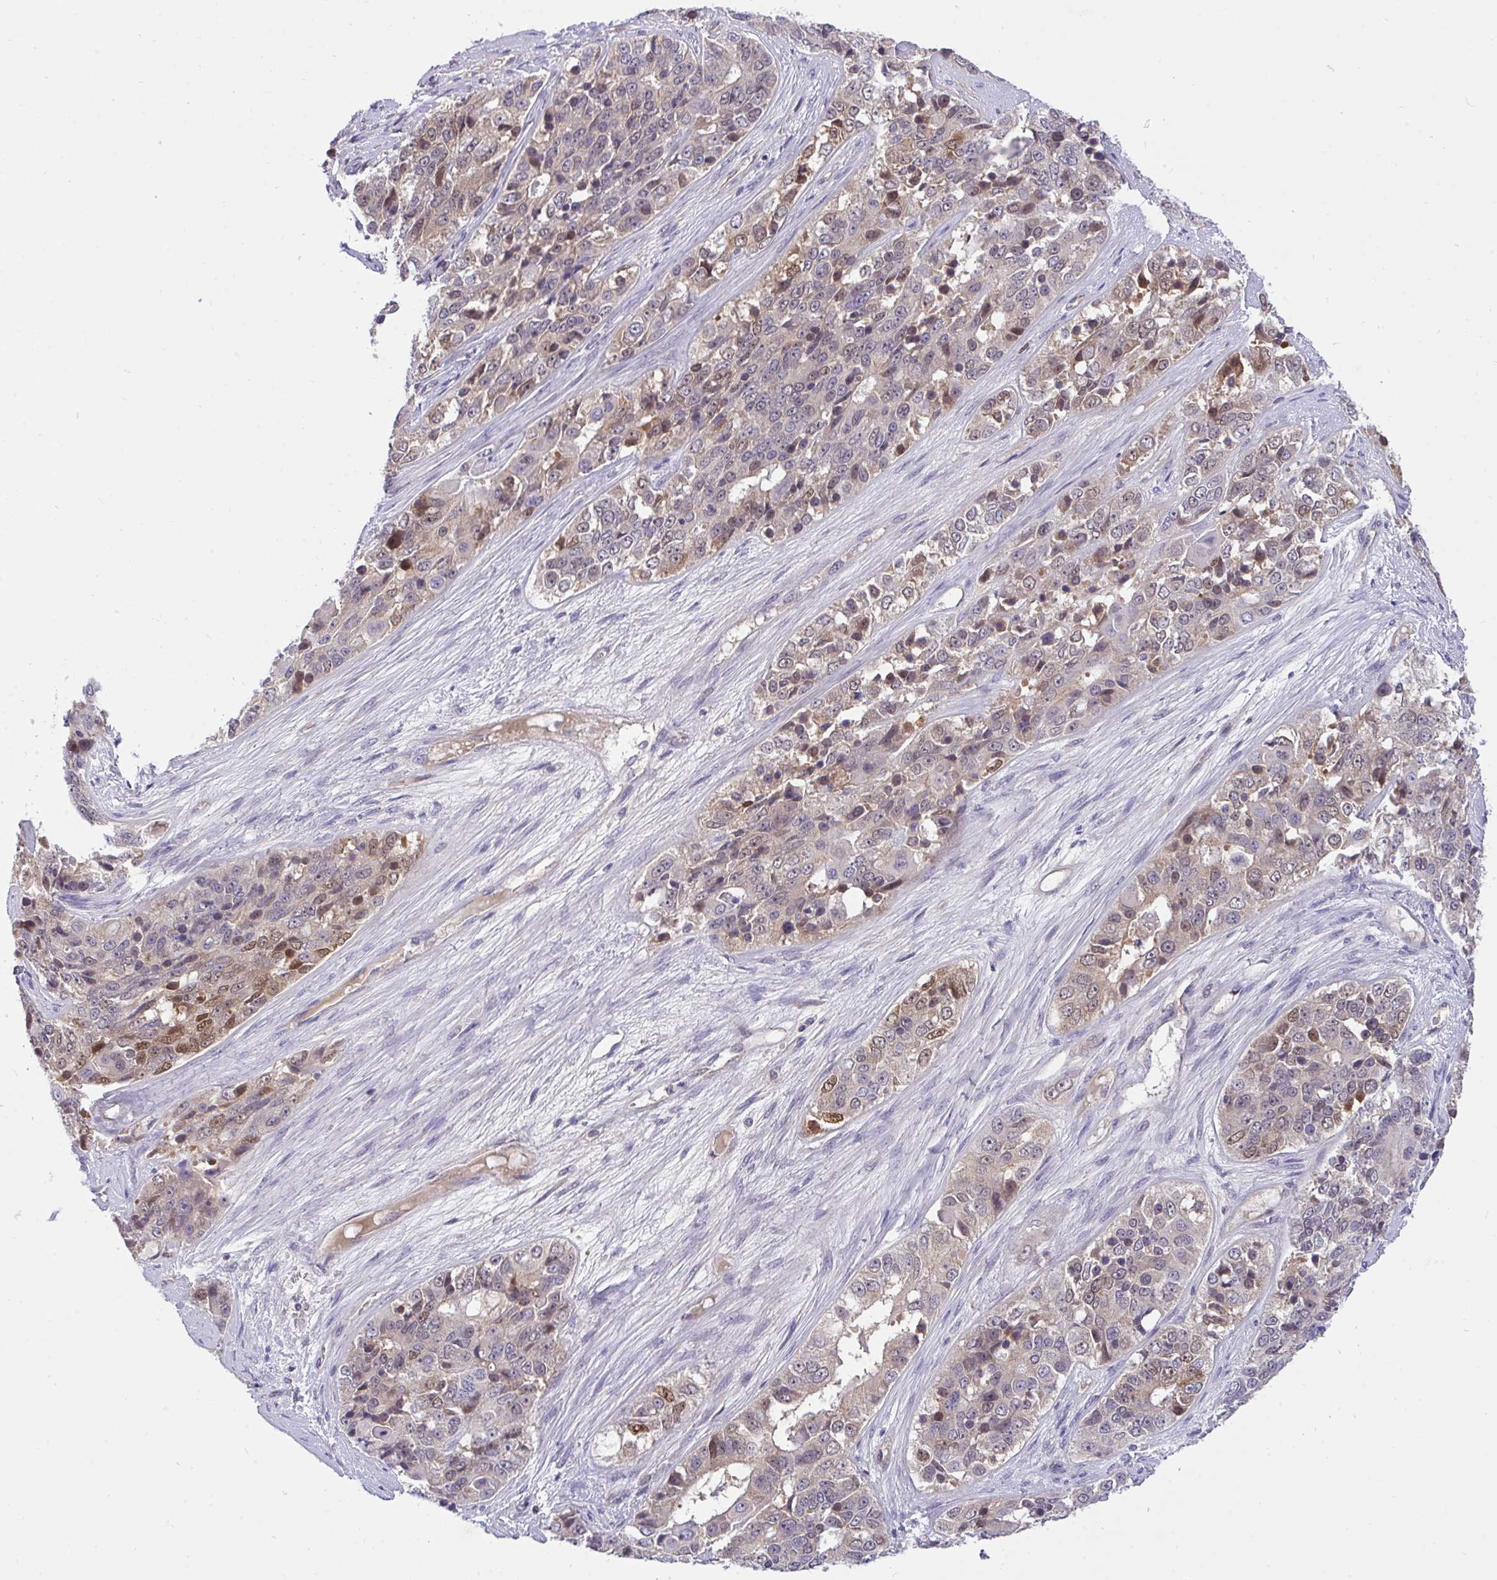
{"staining": {"intensity": "moderate", "quantity": "<25%", "location": "cytoplasmic/membranous,nuclear"}, "tissue": "ovarian cancer", "cell_type": "Tumor cells", "image_type": "cancer", "snomed": [{"axis": "morphology", "description": "Carcinoma, endometroid"}, {"axis": "topography", "description": "Ovary"}], "caption": "Protein expression analysis of human ovarian cancer (endometroid carcinoma) reveals moderate cytoplasmic/membranous and nuclear positivity in about <25% of tumor cells. (Stains: DAB in brown, nuclei in blue, Microscopy: brightfield microscopy at high magnification).", "gene": "C19orf54", "patient": {"sex": "female", "age": 51}}